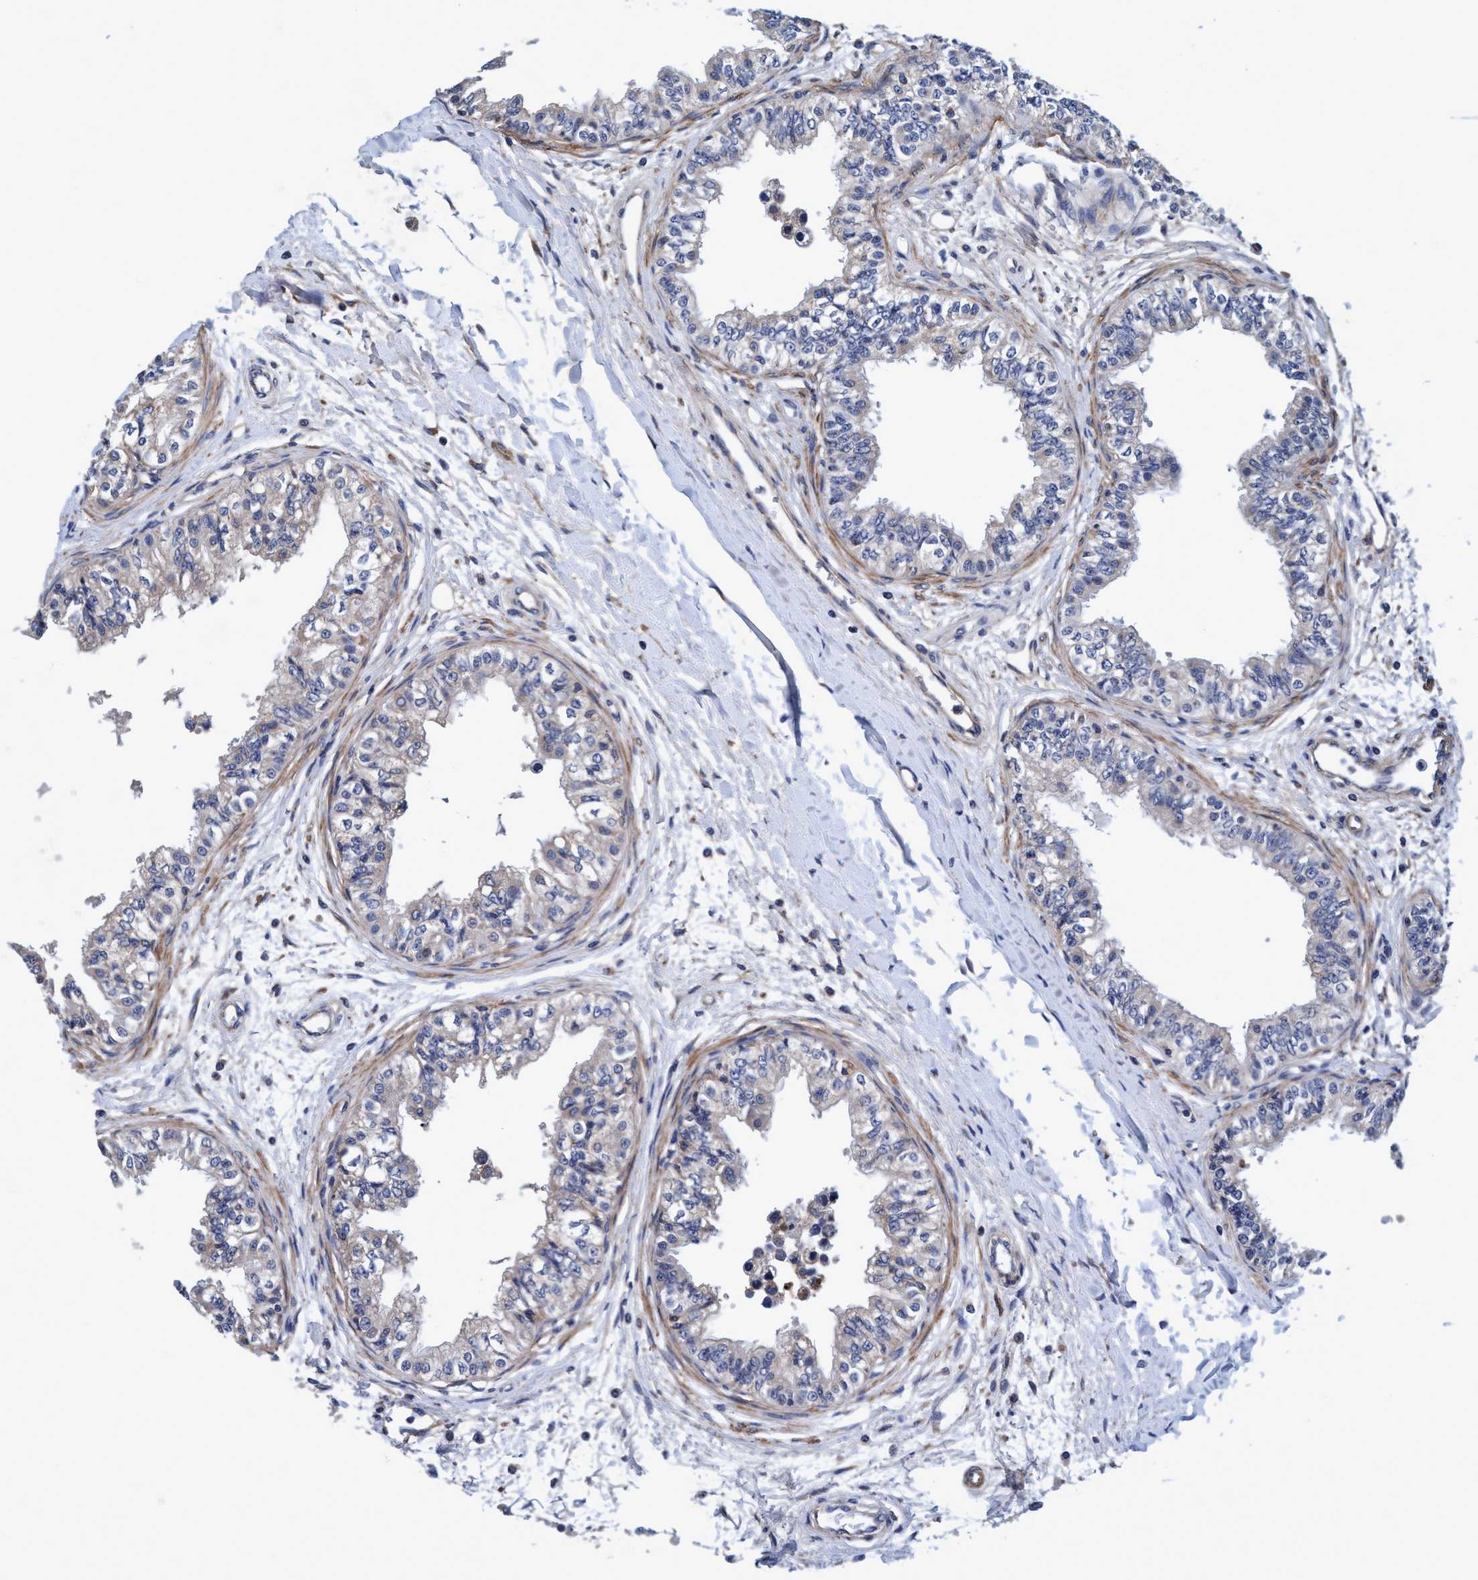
{"staining": {"intensity": "weak", "quantity": "25%-75%", "location": "cytoplasmic/membranous"}, "tissue": "epididymis", "cell_type": "Glandular cells", "image_type": "normal", "snomed": [{"axis": "morphology", "description": "Normal tissue, NOS"}, {"axis": "morphology", "description": "Adenocarcinoma, metastatic, NOS"}, {"axis": "topography", "description": "Testis"}, {"axis": "topography", "description": "Epididymis"}], "caption": "DAB (3,3'-diaminobenzidine) immunohistochemical staining of normal human epididymis displays weak cytoplasmic/membranous protein expression in approximately 25%-75% of glandular cells. (brown staining indicates protein expression, while blue staining denotes nuclei).", "gene": "CALCOCO2", "patient": {"sex": "male", "age": 26}}